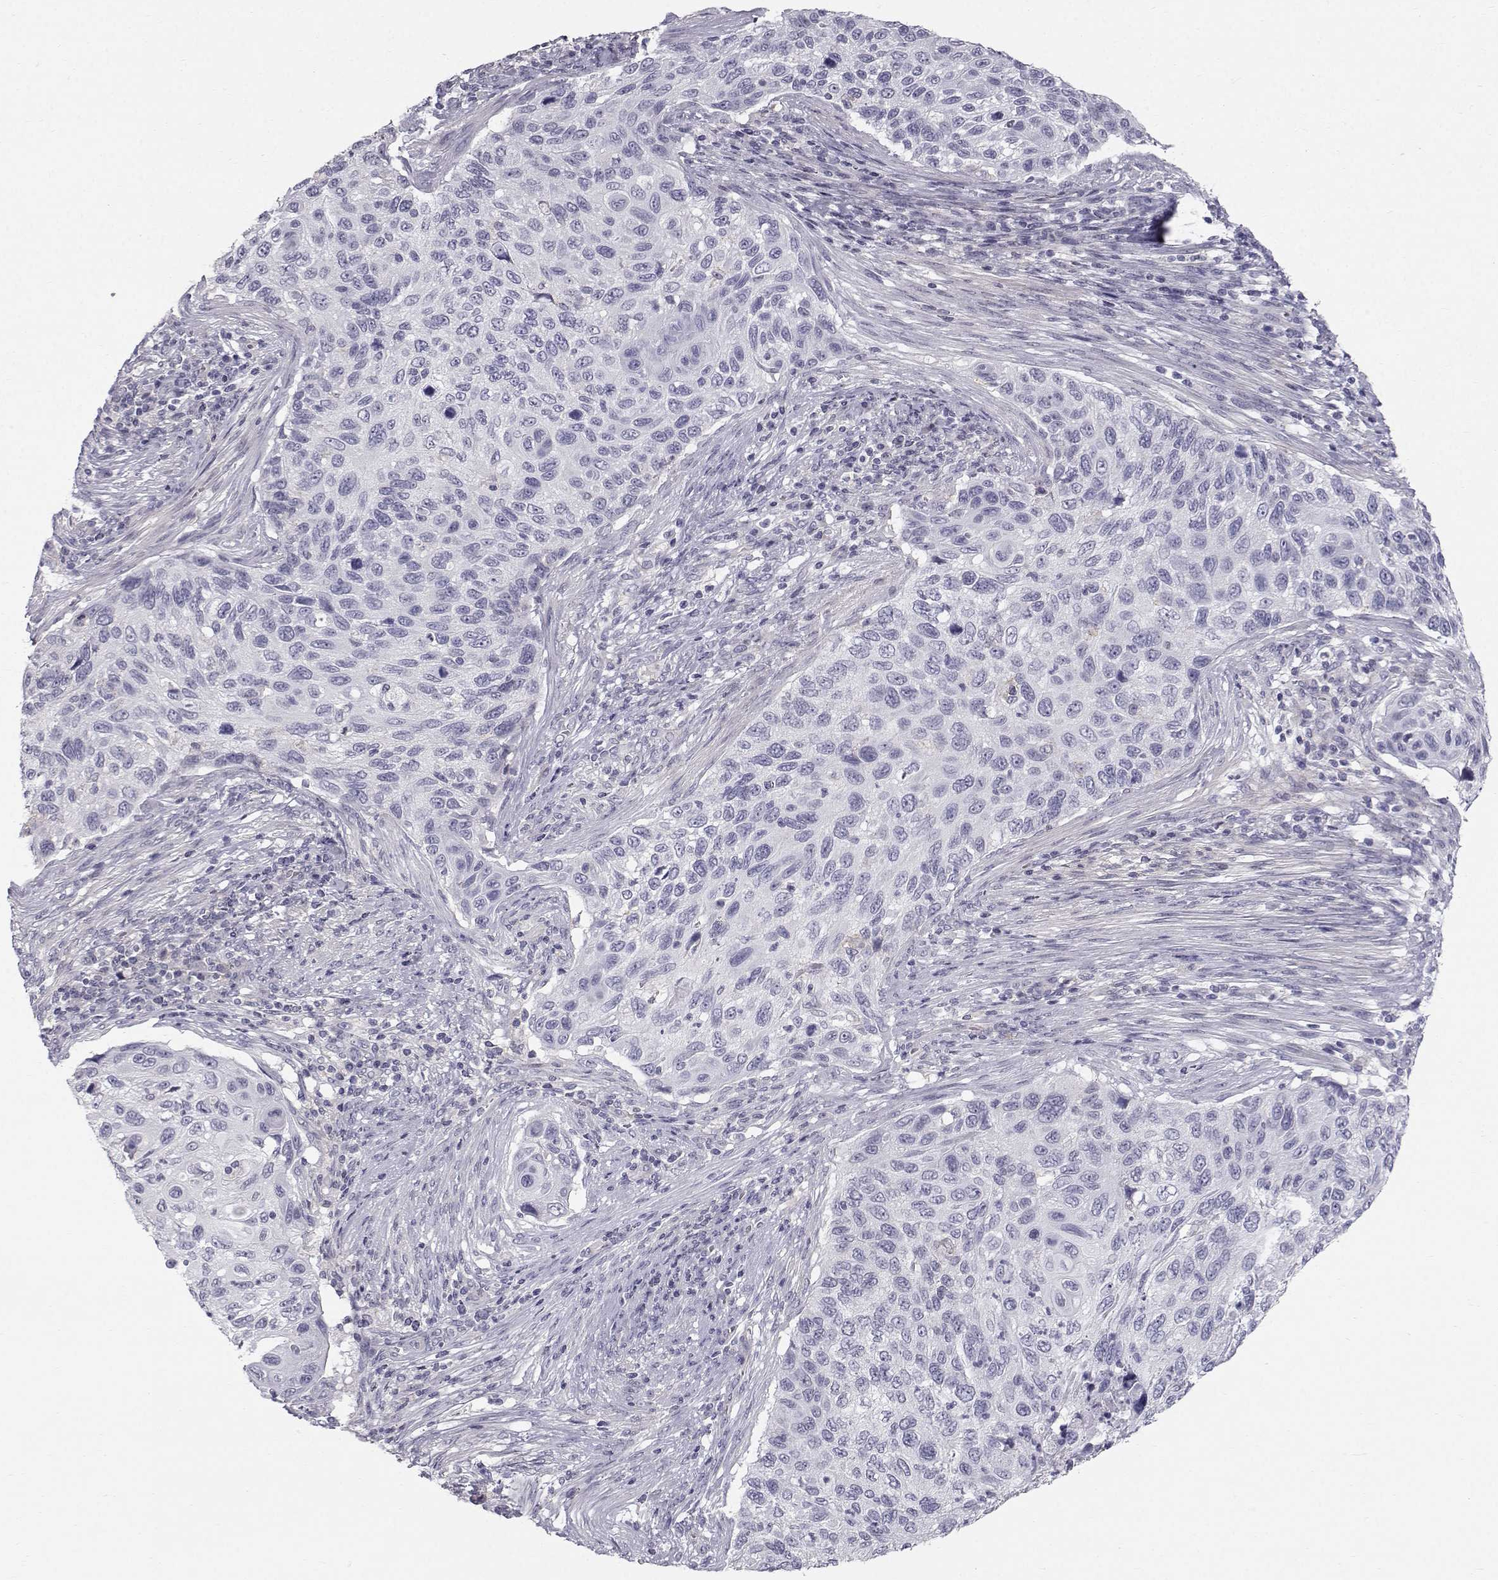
{"staining": {"intensity": "negative", "quantity": "none", "location": "none"}, "tissue": "cervical cancer", "cell_type": "Tumor cells", "image_type": "cancer", "snomed": [{"axis": "morphology", "description": "Squamous cell carcinoma, NOS"}, {"axis": "topography", "description": "Cervix"}], "caption": "A high-resolution photomicrograph shows IHC staining of cervical squamous cell carcinoma, which demonstrates no significant expression in tumor cells.", "gene": "SPDYE4", "patient": {"sex": "female", "age": 70}}